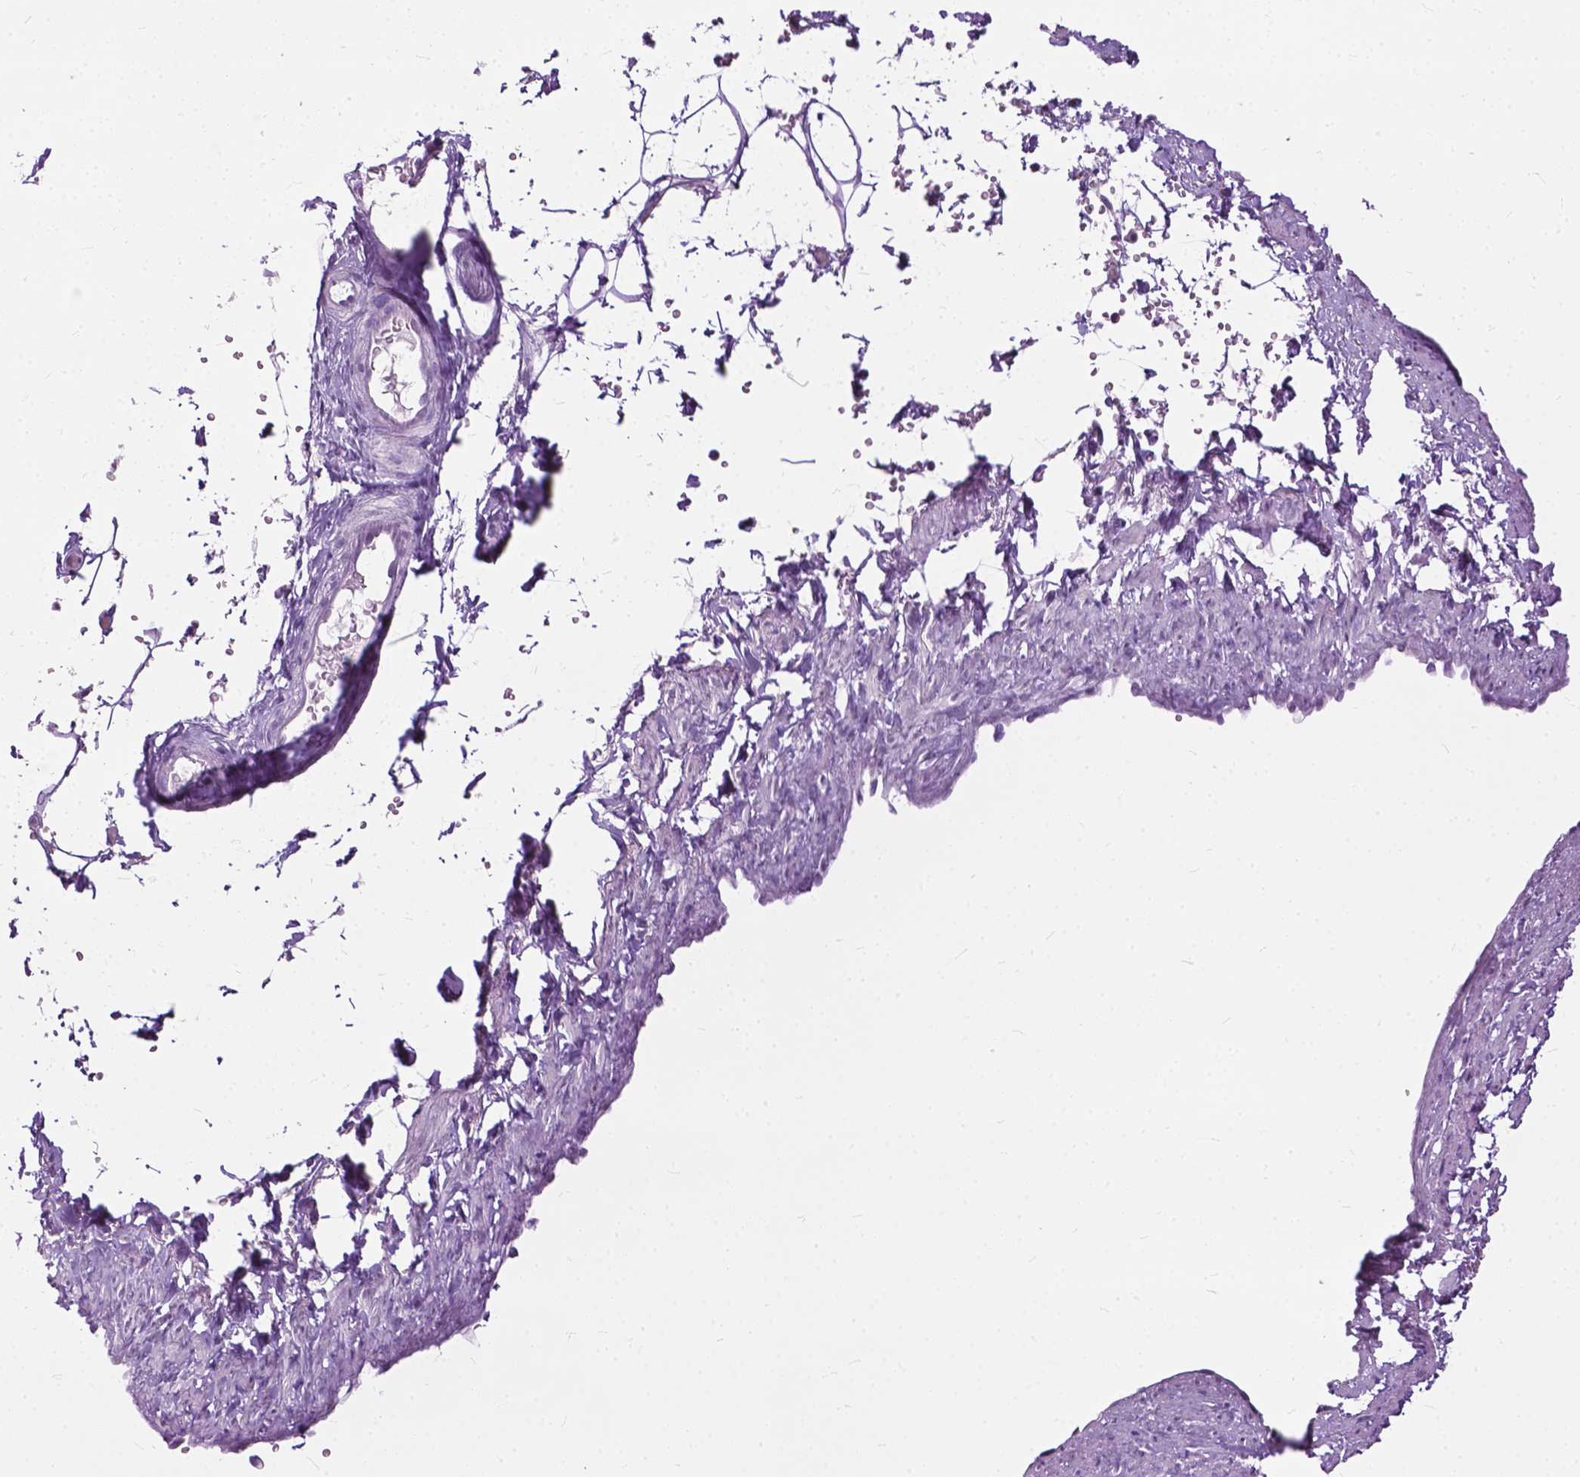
{"staining": {"intensity": "negative", "quantity": "none", "location": "none"}, "tissue": "adipose tissue", "cell_type": "Adipocytes", "image_type": "normal", "snomed": [{"axis": "morphology", "description": "Normal tissue, NOS"}, {"axis": "topography", "description": "Prostate"}, {"axis": "topography", "description": "Peripheral nerve tissue"}], "caption": "This is an immunohistochemistry photomicrograph of benign adipose tissue. There is no positivity in adipocytes.", "gene": "GPR37L1", "patient": {"sex": "male", "age": 55}}